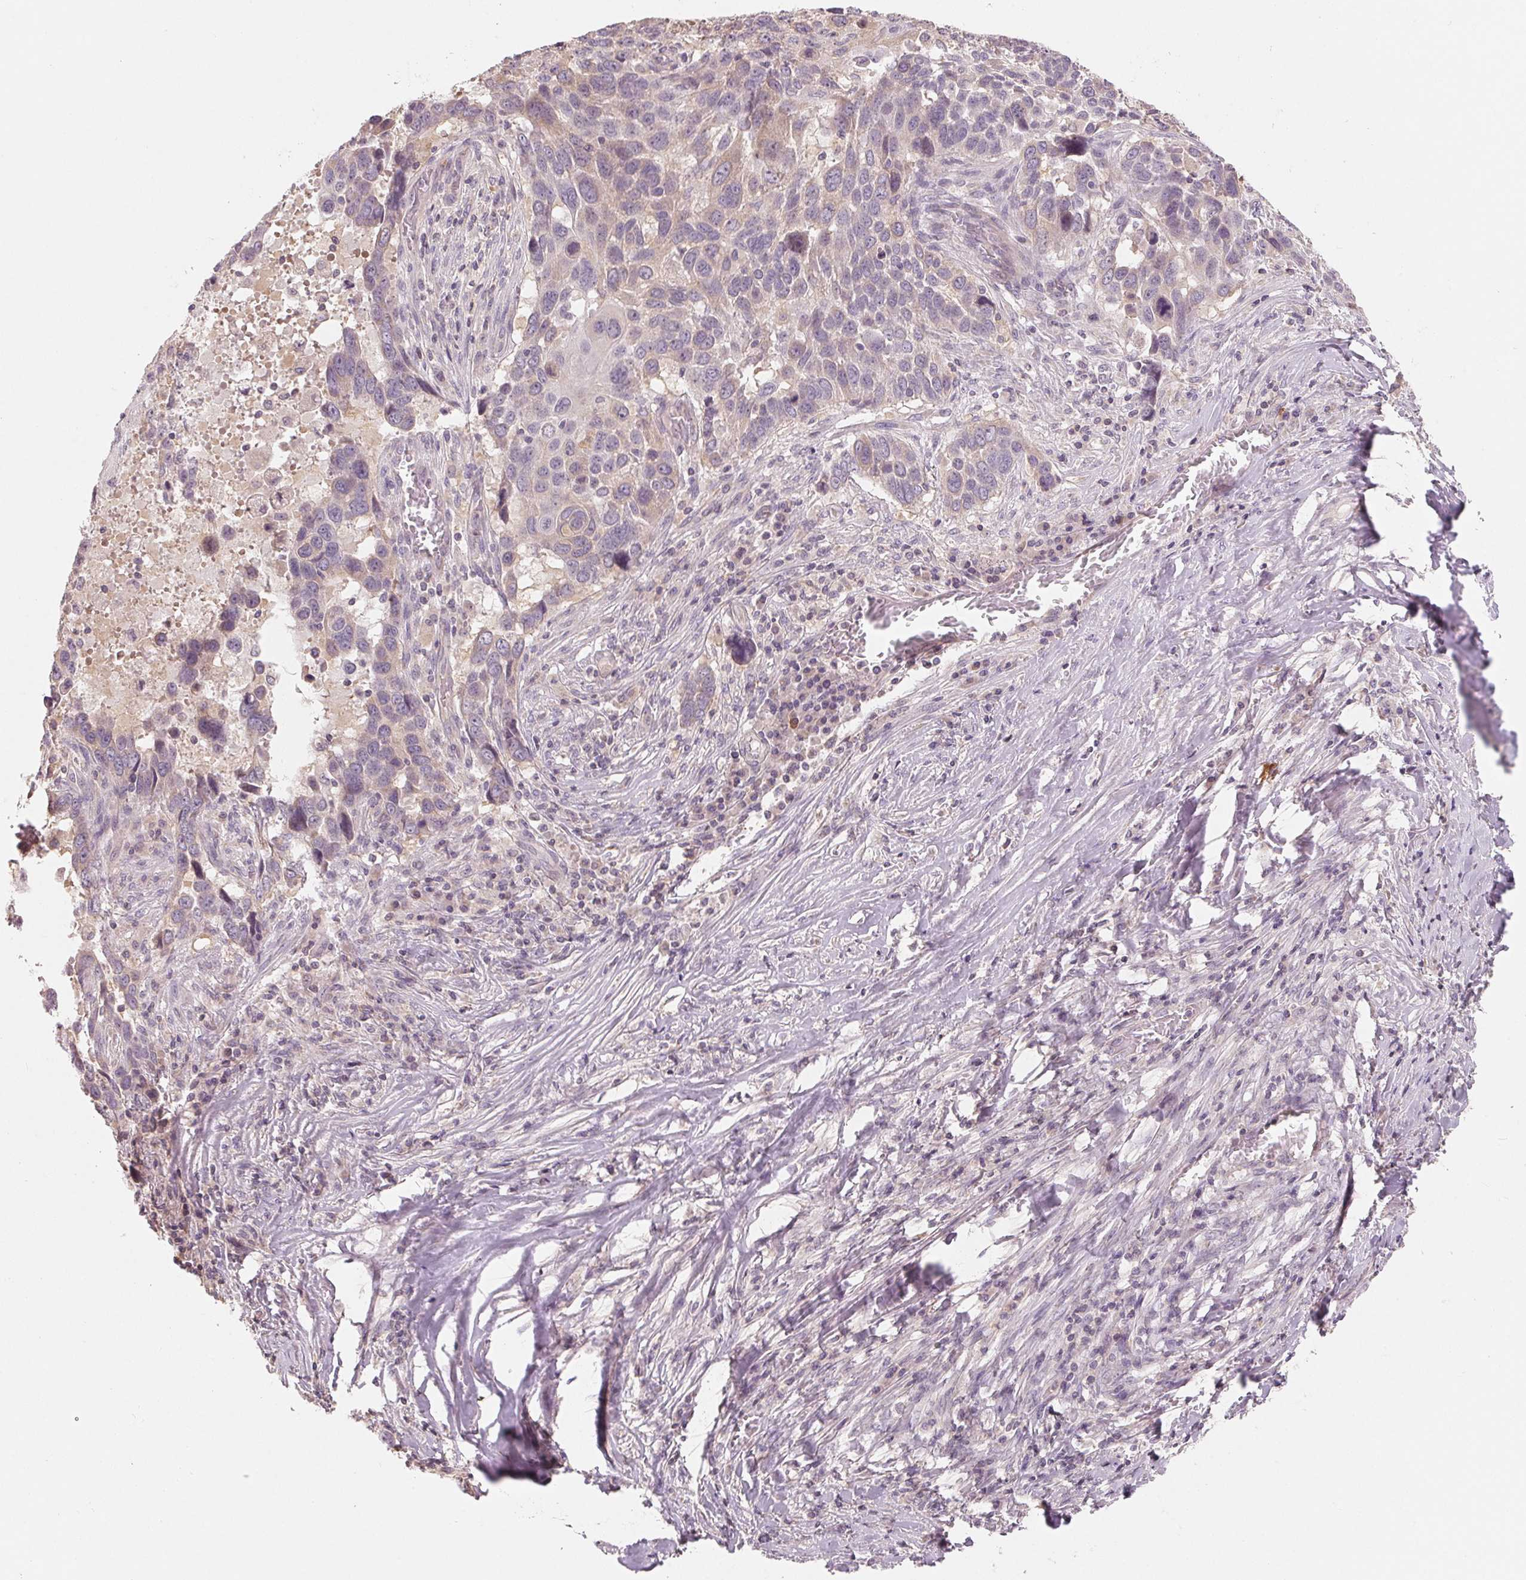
{"staining": {"intensity": "negative", "quantity": "none", "location": "none"}, "tissue": "lung cancer", "cell_type": "Tumor cells", "image_type": "cancer", "snomed": [{"axis": "morphology", "description": "Squamous cell carcinoma, NOS"}, {"axis": "topography", "description": "Lung"}], "caption": "Squamous cell carcinoma (lung) was stained to show a protein in brown. There is no significant positivity in tumor cells. (Brightfield microscopy of DAB IHC at high magnification).", "gene": "AQP8", "patient": {"sex": "male", "age": 68}}